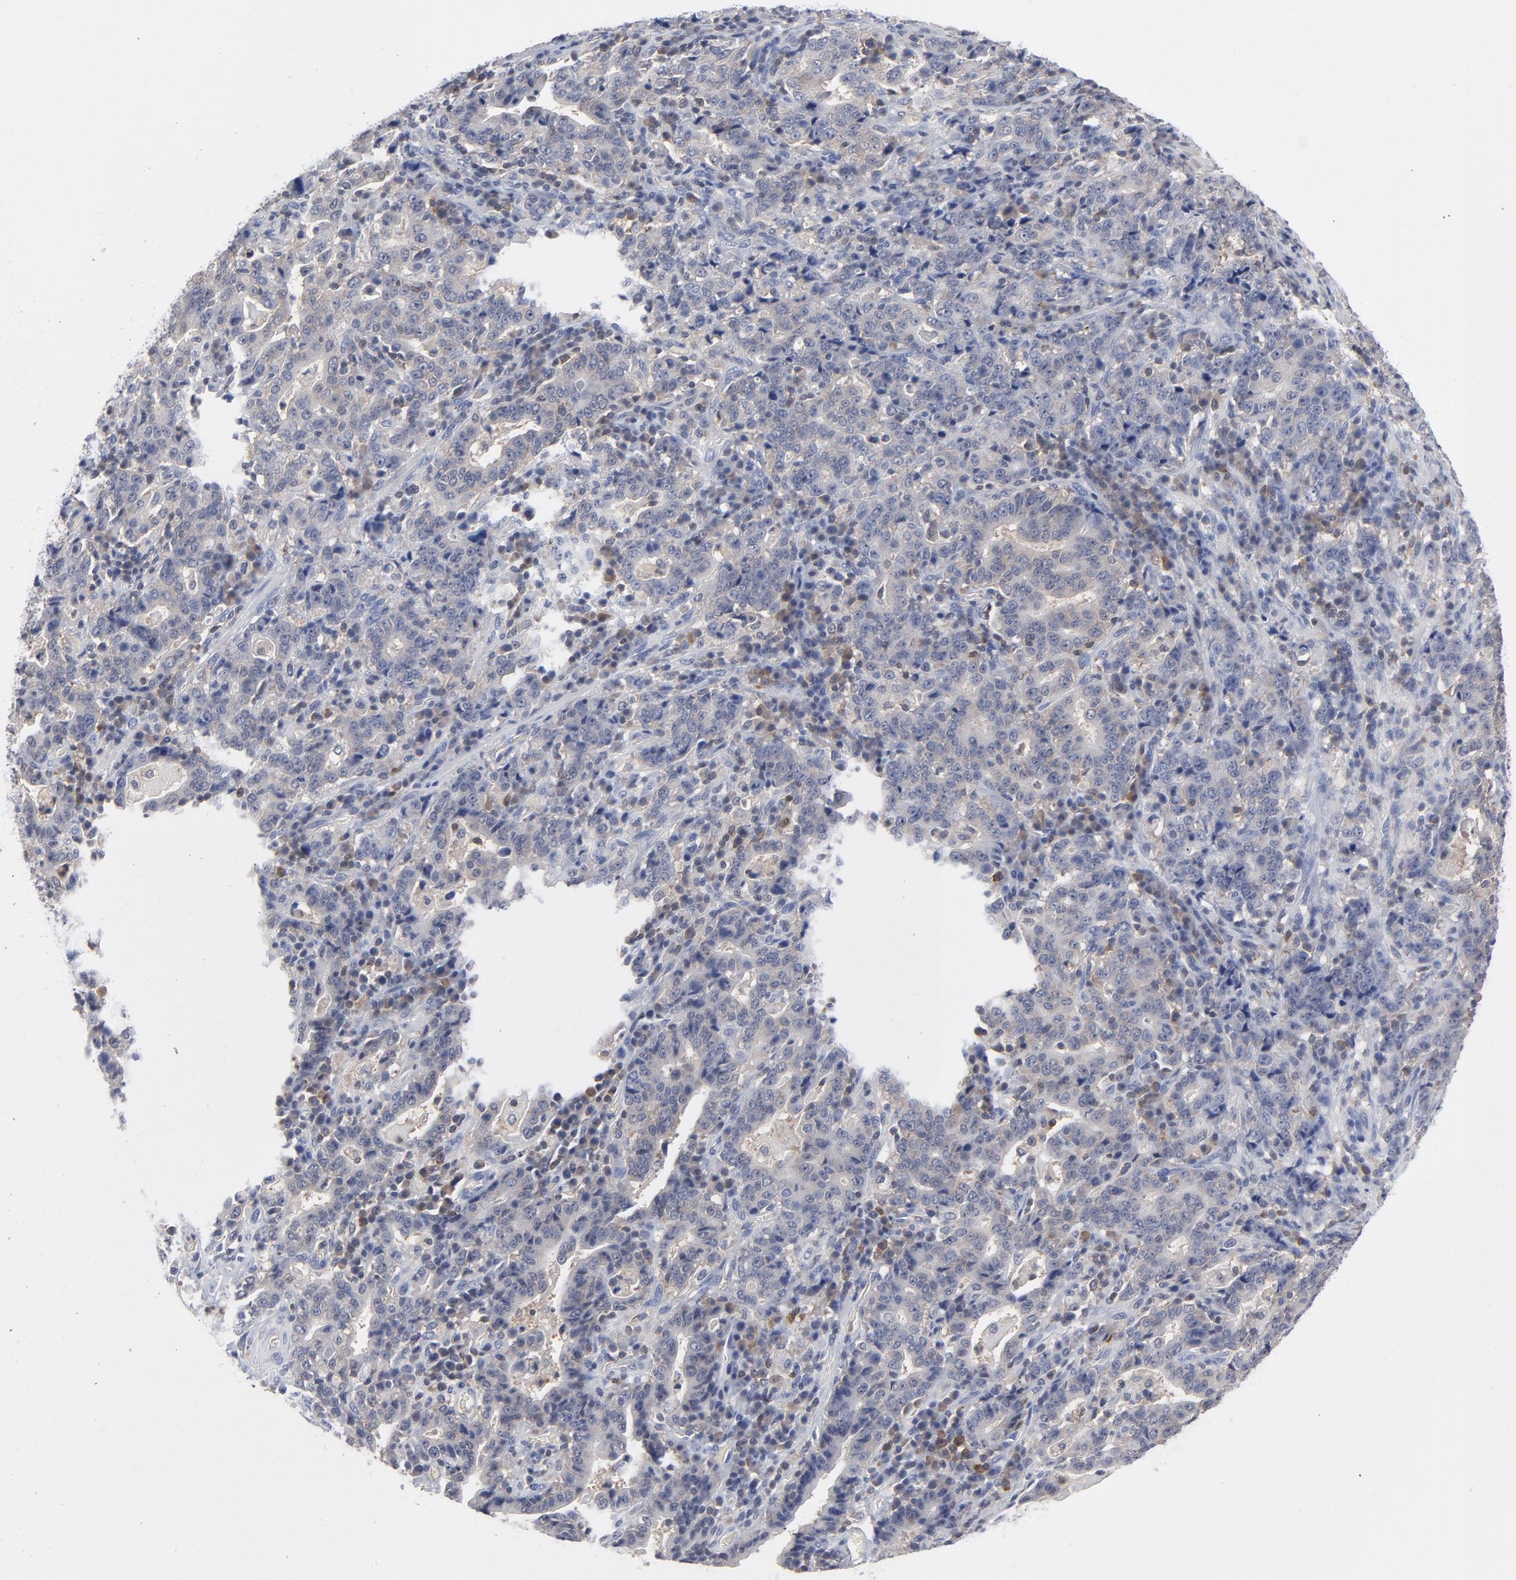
{"staining": {"intensity": "negative", "quantity": "none", "location": "none"}, "tissue": "stomach cancer", "cell_type": "Tumor cells", "image_type": "cancer", "snomed": [{"axis": "morphology", "description": "Normal tissue, NOS"}, {"axis": "morphology", "description": "Adenocarcinoma, NOS"}, {"axis": "topography", "description": "Stomach, upper"}, {"axis": "topography", "description": "Stomach"}], "caption": "An IHC photomicrograph of stomach cancer is shown. There is no staining in tumor cells of stomach cancer.", "gene": "CAB39L", "patient": {"sex": "male", "age": 59}}